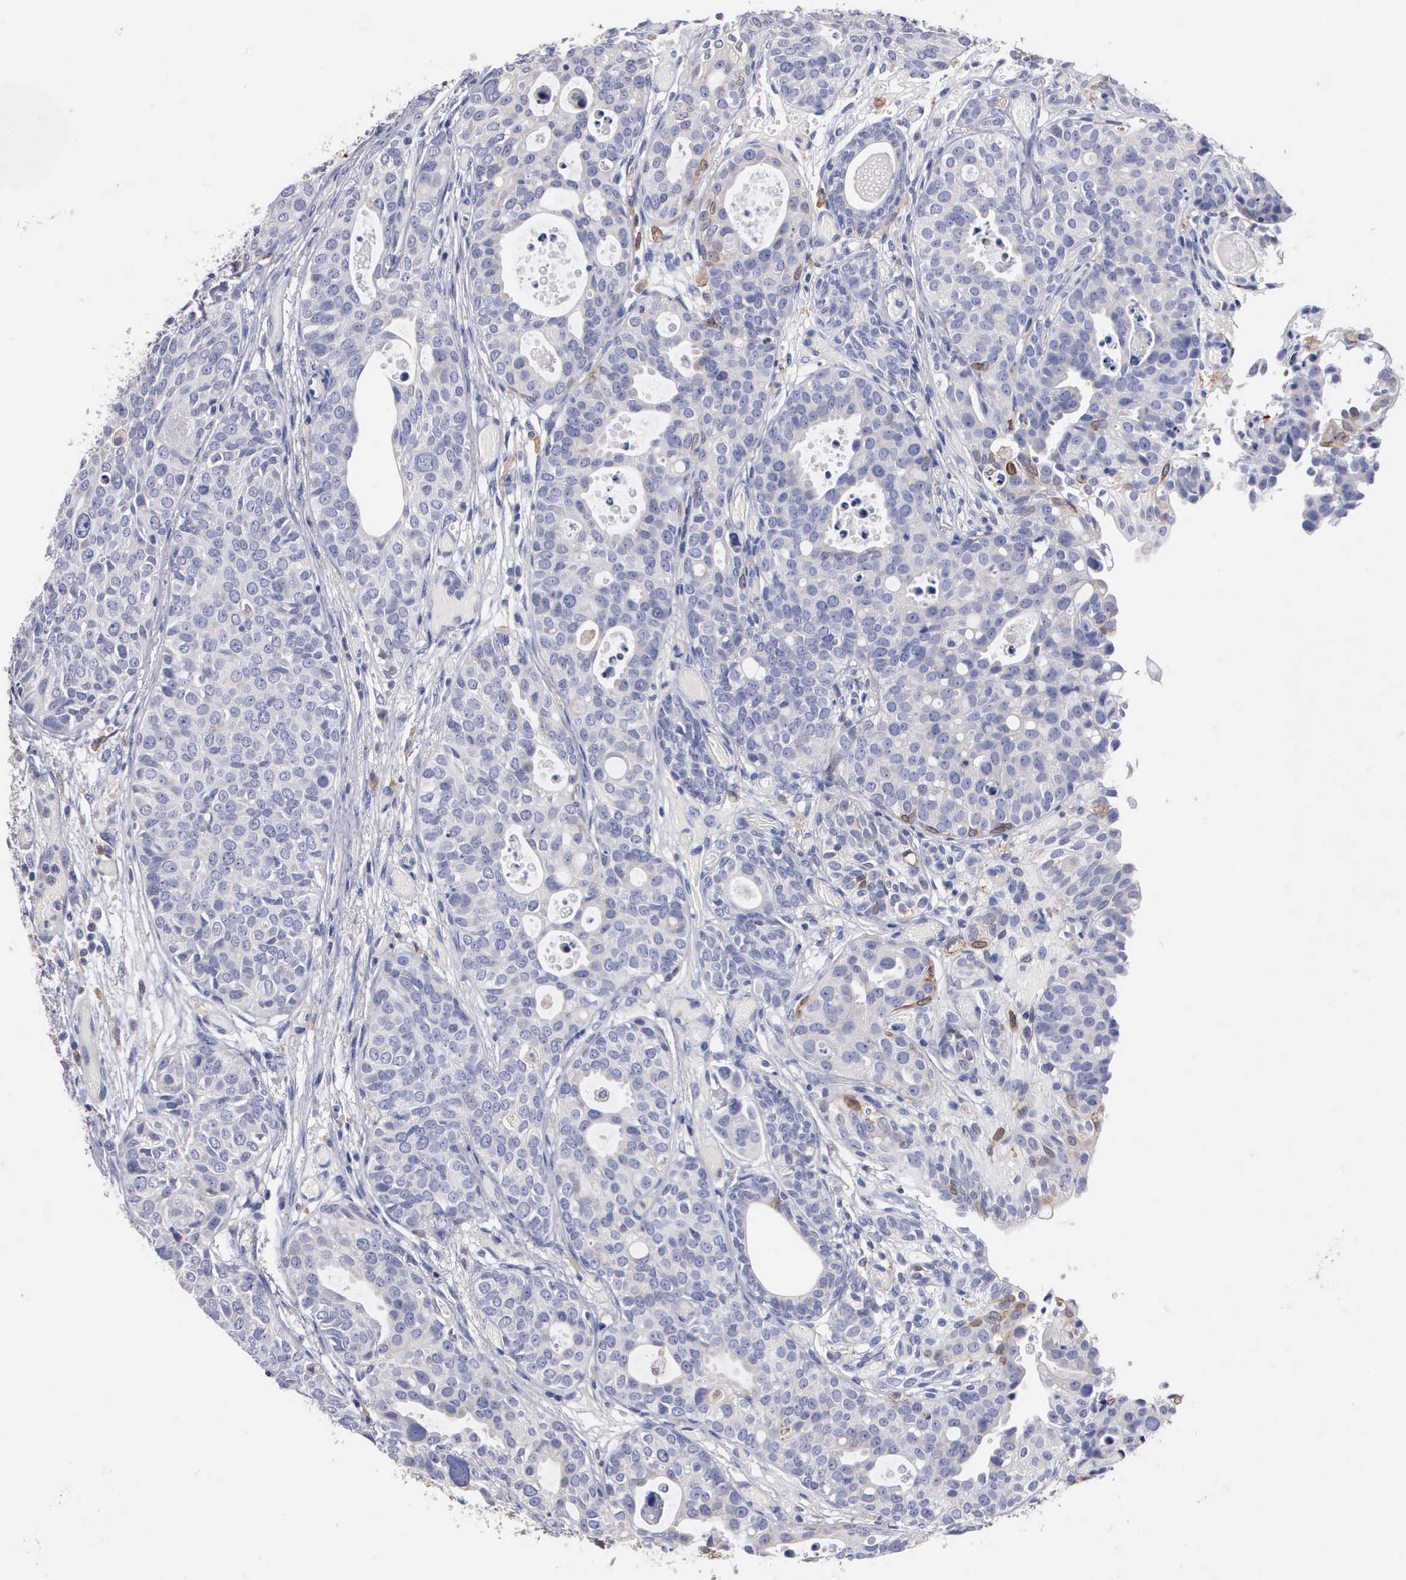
{"staining": {"intensity": "negative", "quantity": "none", "location": "none"}, "tissue": "urothelial cancer", "cell_type": "Tumor cells", "image_type": "cancer", "snomed": [{"axis": "morphology", "description": "Urothelial carcinoma, High grade"}, {"axis": "topography", "description": "Urinary bladder"}], "caption": "DAB (3,3'-diaminobenzidine) immunohistochemical staining of urothelial cancer reveals no significant positivity in tumor cells.", "gene": "PTGS2", "patient": {"sex": "male", "age": 78}}